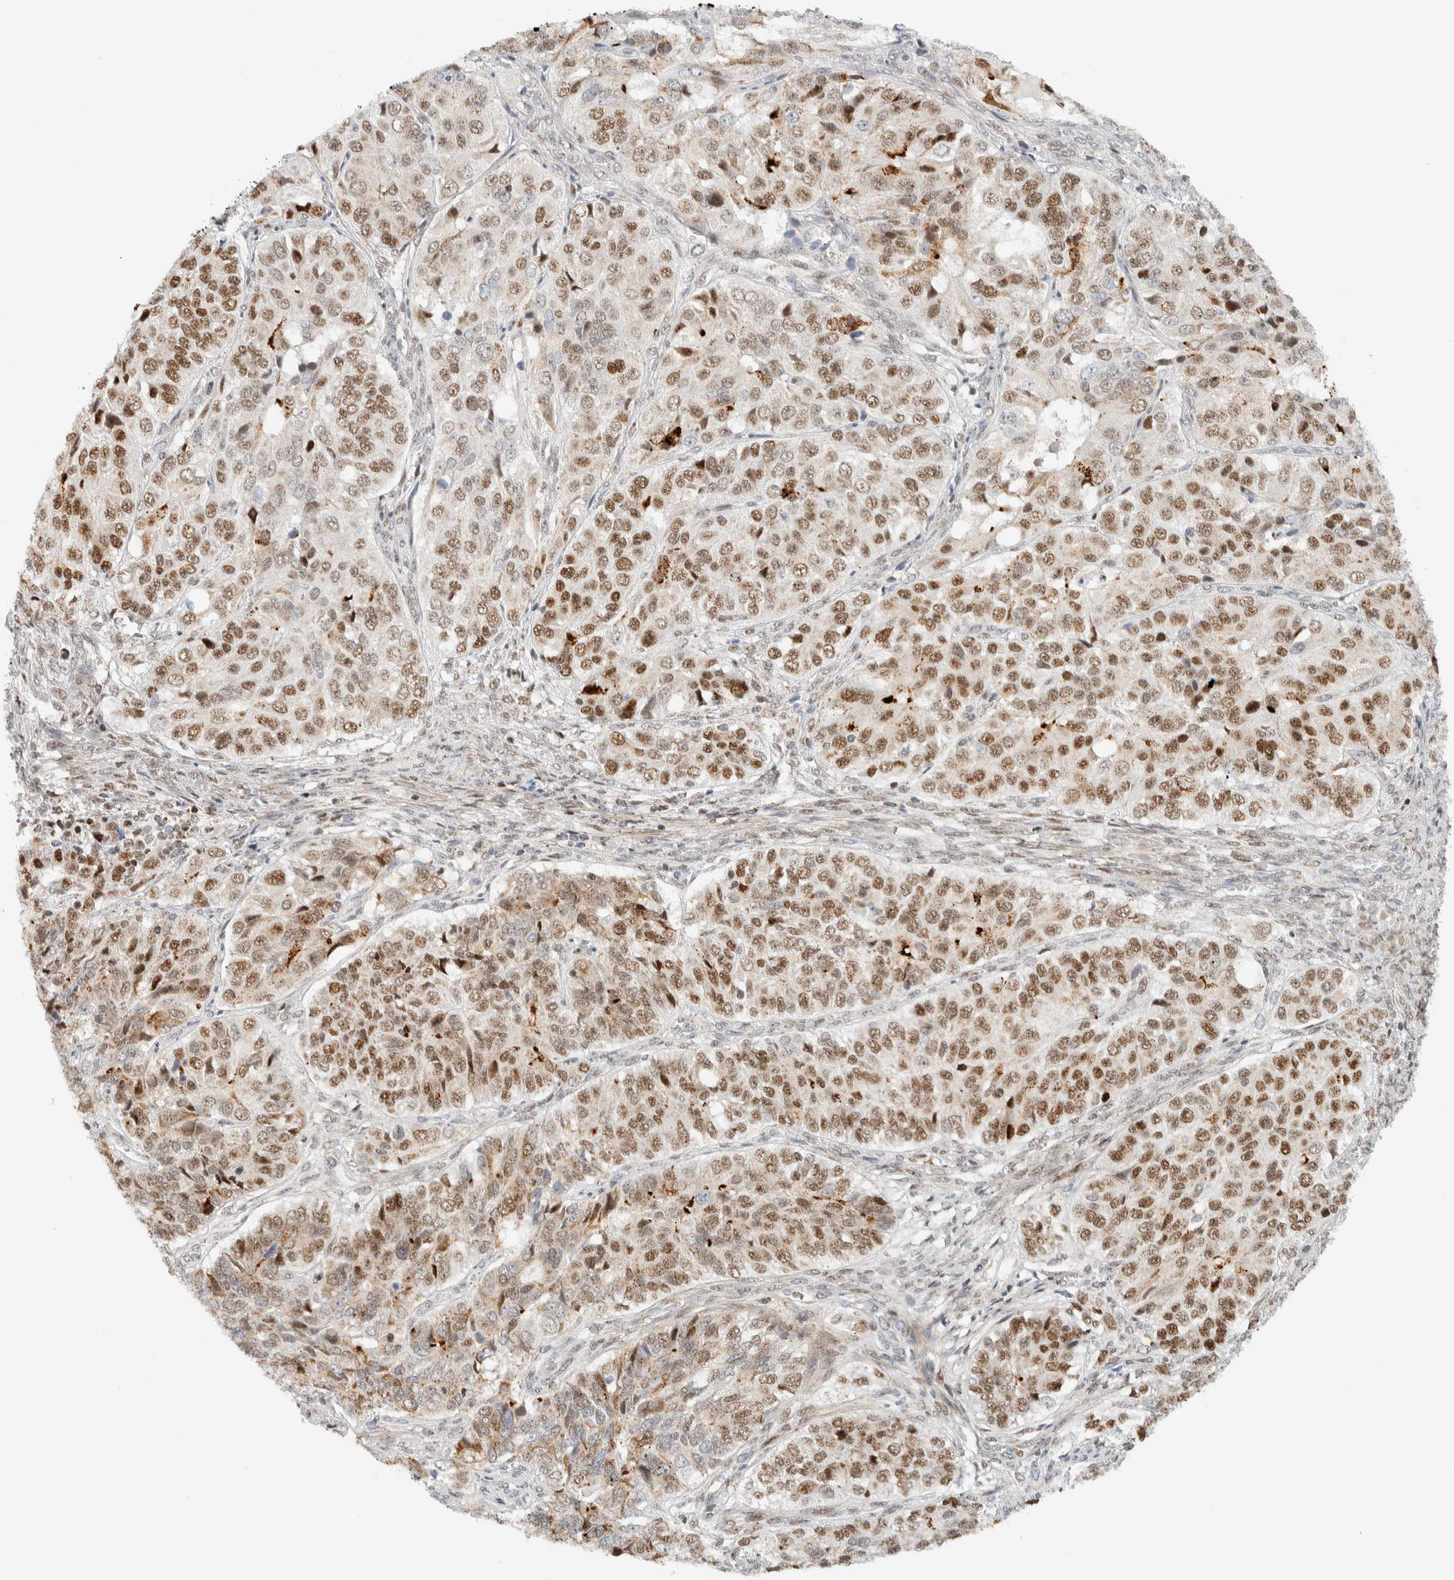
{"staining": {"intensity": "moderate", "quantity": ">75%", "location": "nuclear"}, "tissue": "ovarian cancer", "cell_type": "Tumor cells", "image_type": "cancer", "snomed": [{"axis": "morphology", "description": "Carcinoma, endometroid"}, {"axis": "topography", "description": "Ovary"}], "caption": "Immunohistochemical staining of ovarian cancer exhibits medium levels of moderate nuclear protein positivity in approximately >75% of tumor cells. (DAB IHC, brown staining for protein, blue staining for nuclei).", "gene": "TSPAN32", "patient": {"sex": "female", "age": 51}}